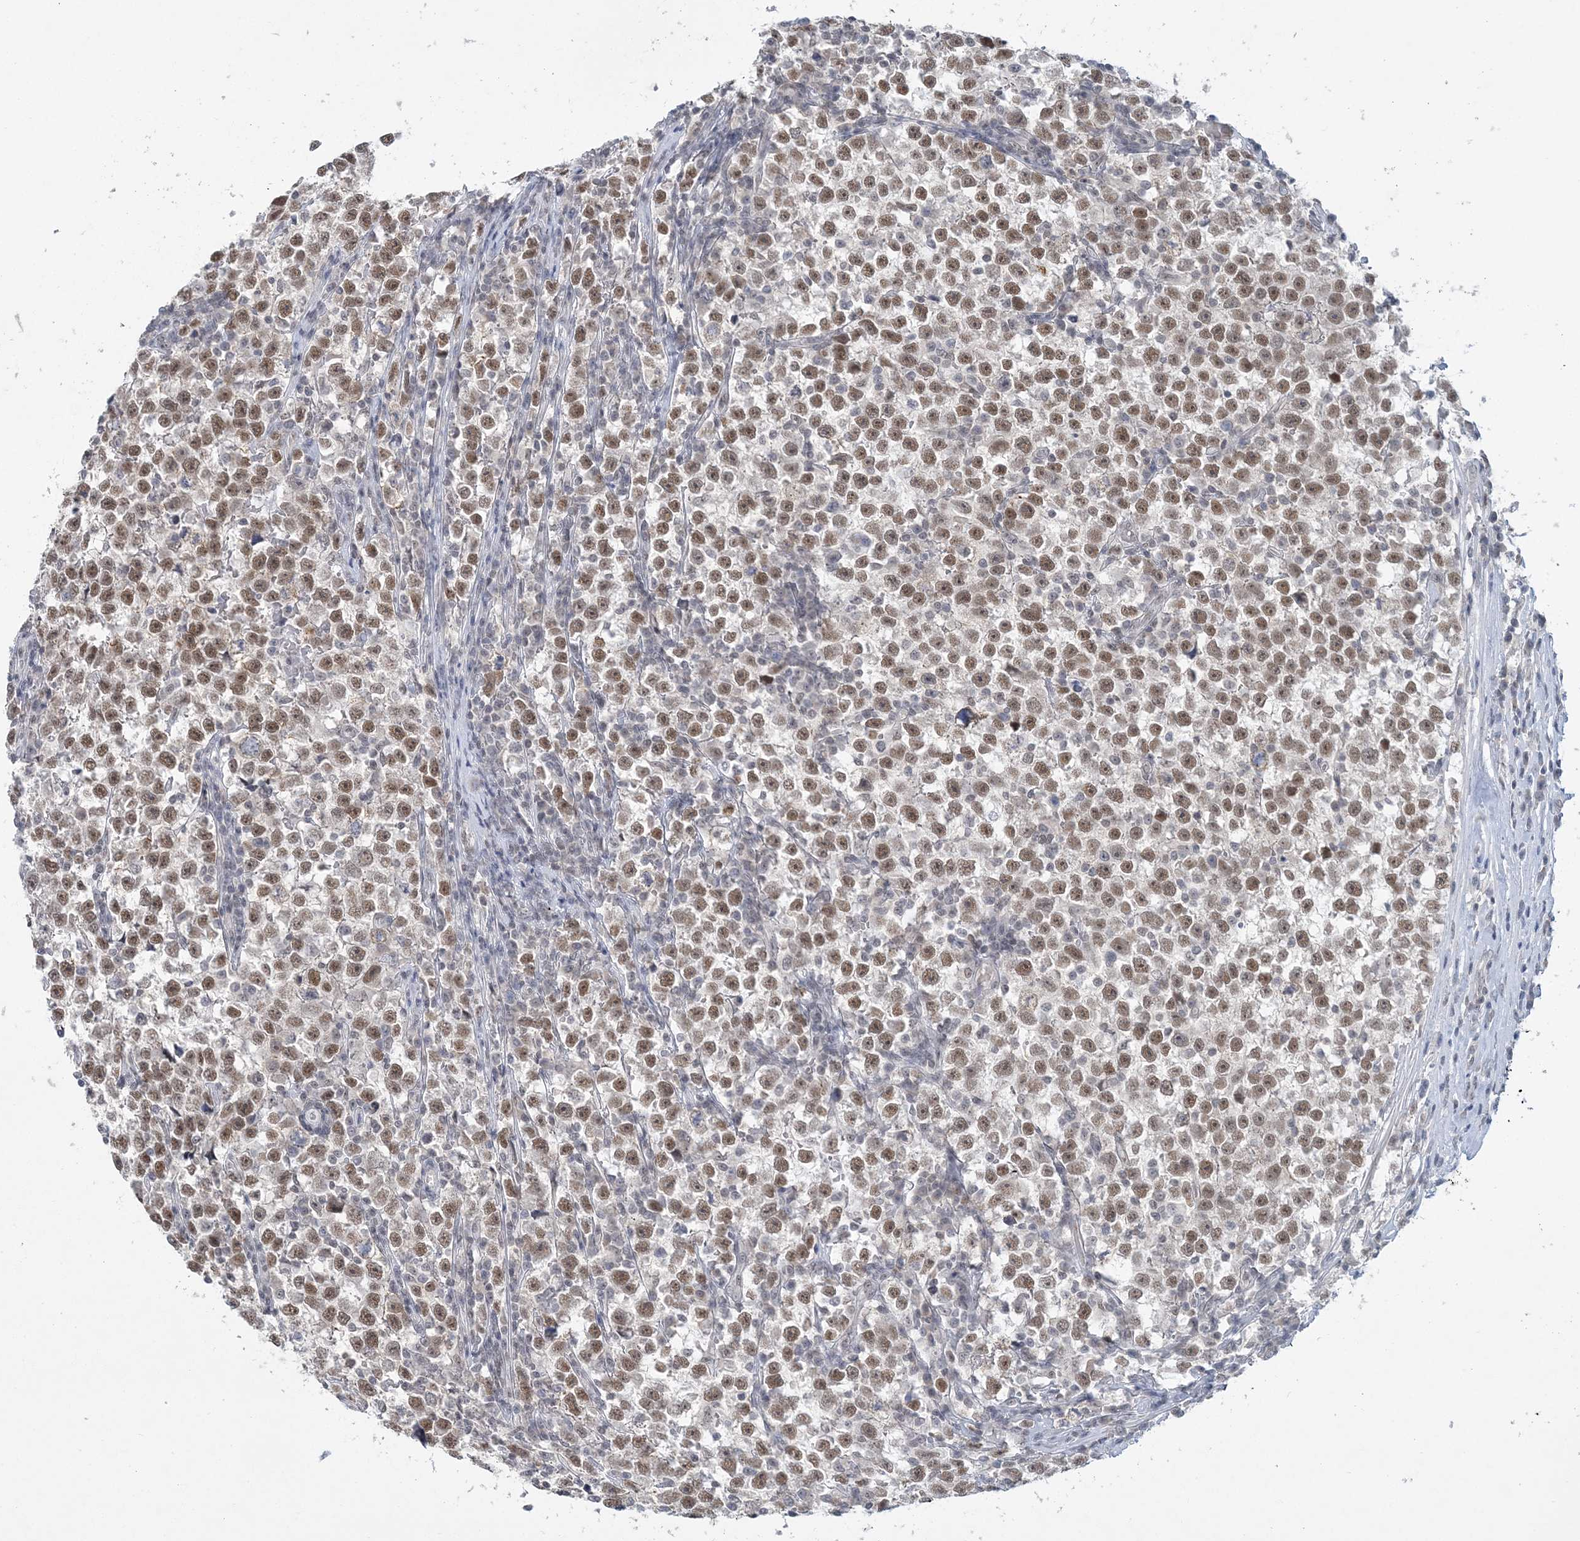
{"staining": {"intensity": "moderate", "quantity": ">75%", "location": "nuclear"}, "tissue": "testis cancer", "cell_type": "Tumor cells", "image_type": "cancer", "snomed": [{"axis": "morphology", "description": "Normal tissue, NOS"}, {"axis": "morphology", "description": "Seminoma, NOS"}, {"axis": "topography", "description": "Testis"}], "caption": "This image displays immunohistochemistry staining of human testis cancer (seminoma), with medium moderate nuclear expression in about >75% of tumor cells.", "gene": "KMT2D", "patient": {"sex": "male", "age": 43}}